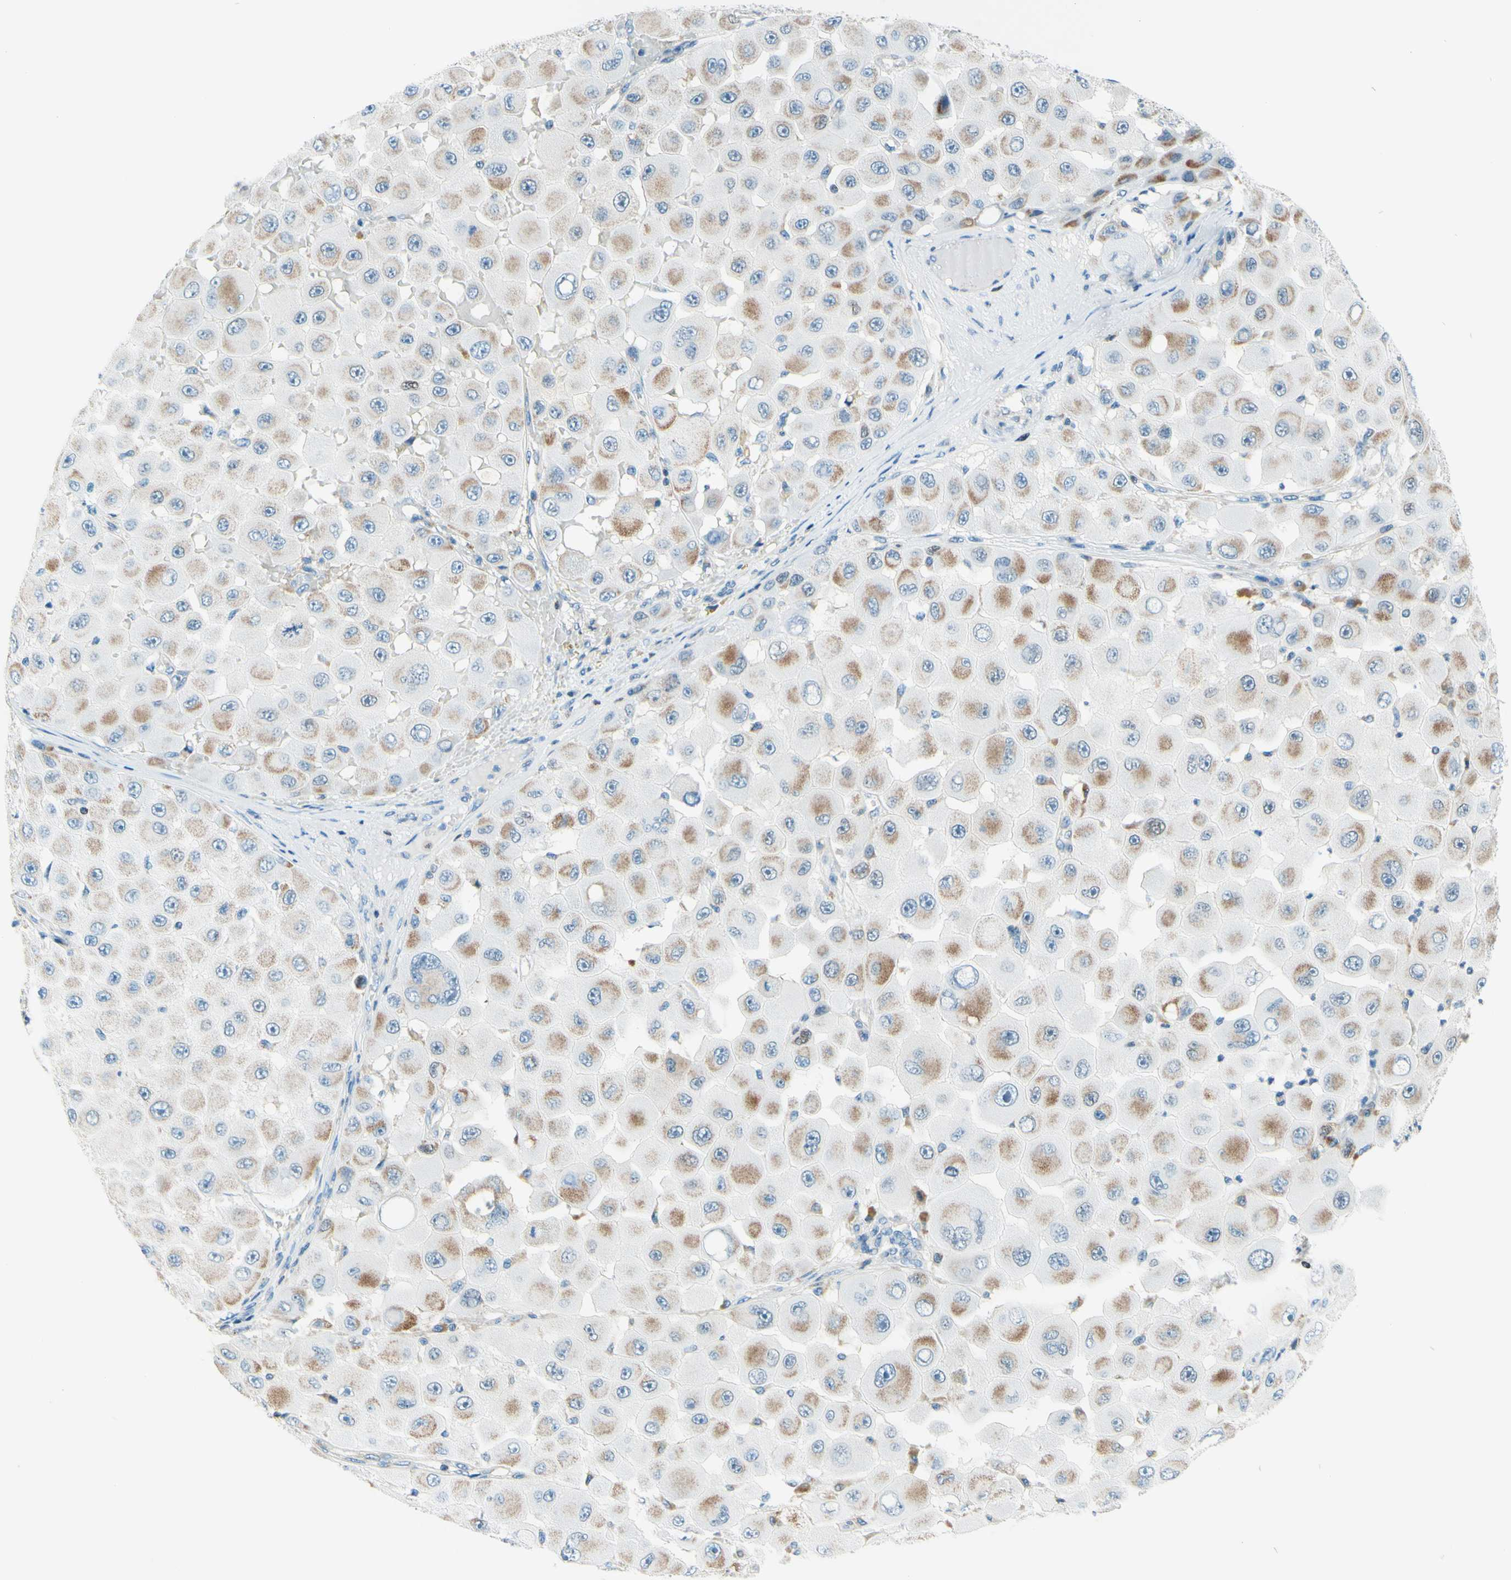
{"staining": {"intensity": "weak", "quantity": ">75%", "location": "cytoplasmic/membranous"}, "tissue": "melanoma", "cell_type": "Tumor cells", "image_type": "cancer", "snomed": [{"axis": "morphology", "description": "Malignant melanoma, NOS"}, {"axis": "topography", "description": "Skin"}], "caption": "Tumor cells demonstrate weak cytoplasmic/membranous positivity in about >75% of cells in malignant melanoma.", "gene": "CBX7", "patient": {"sex": "female", "age": 81}}